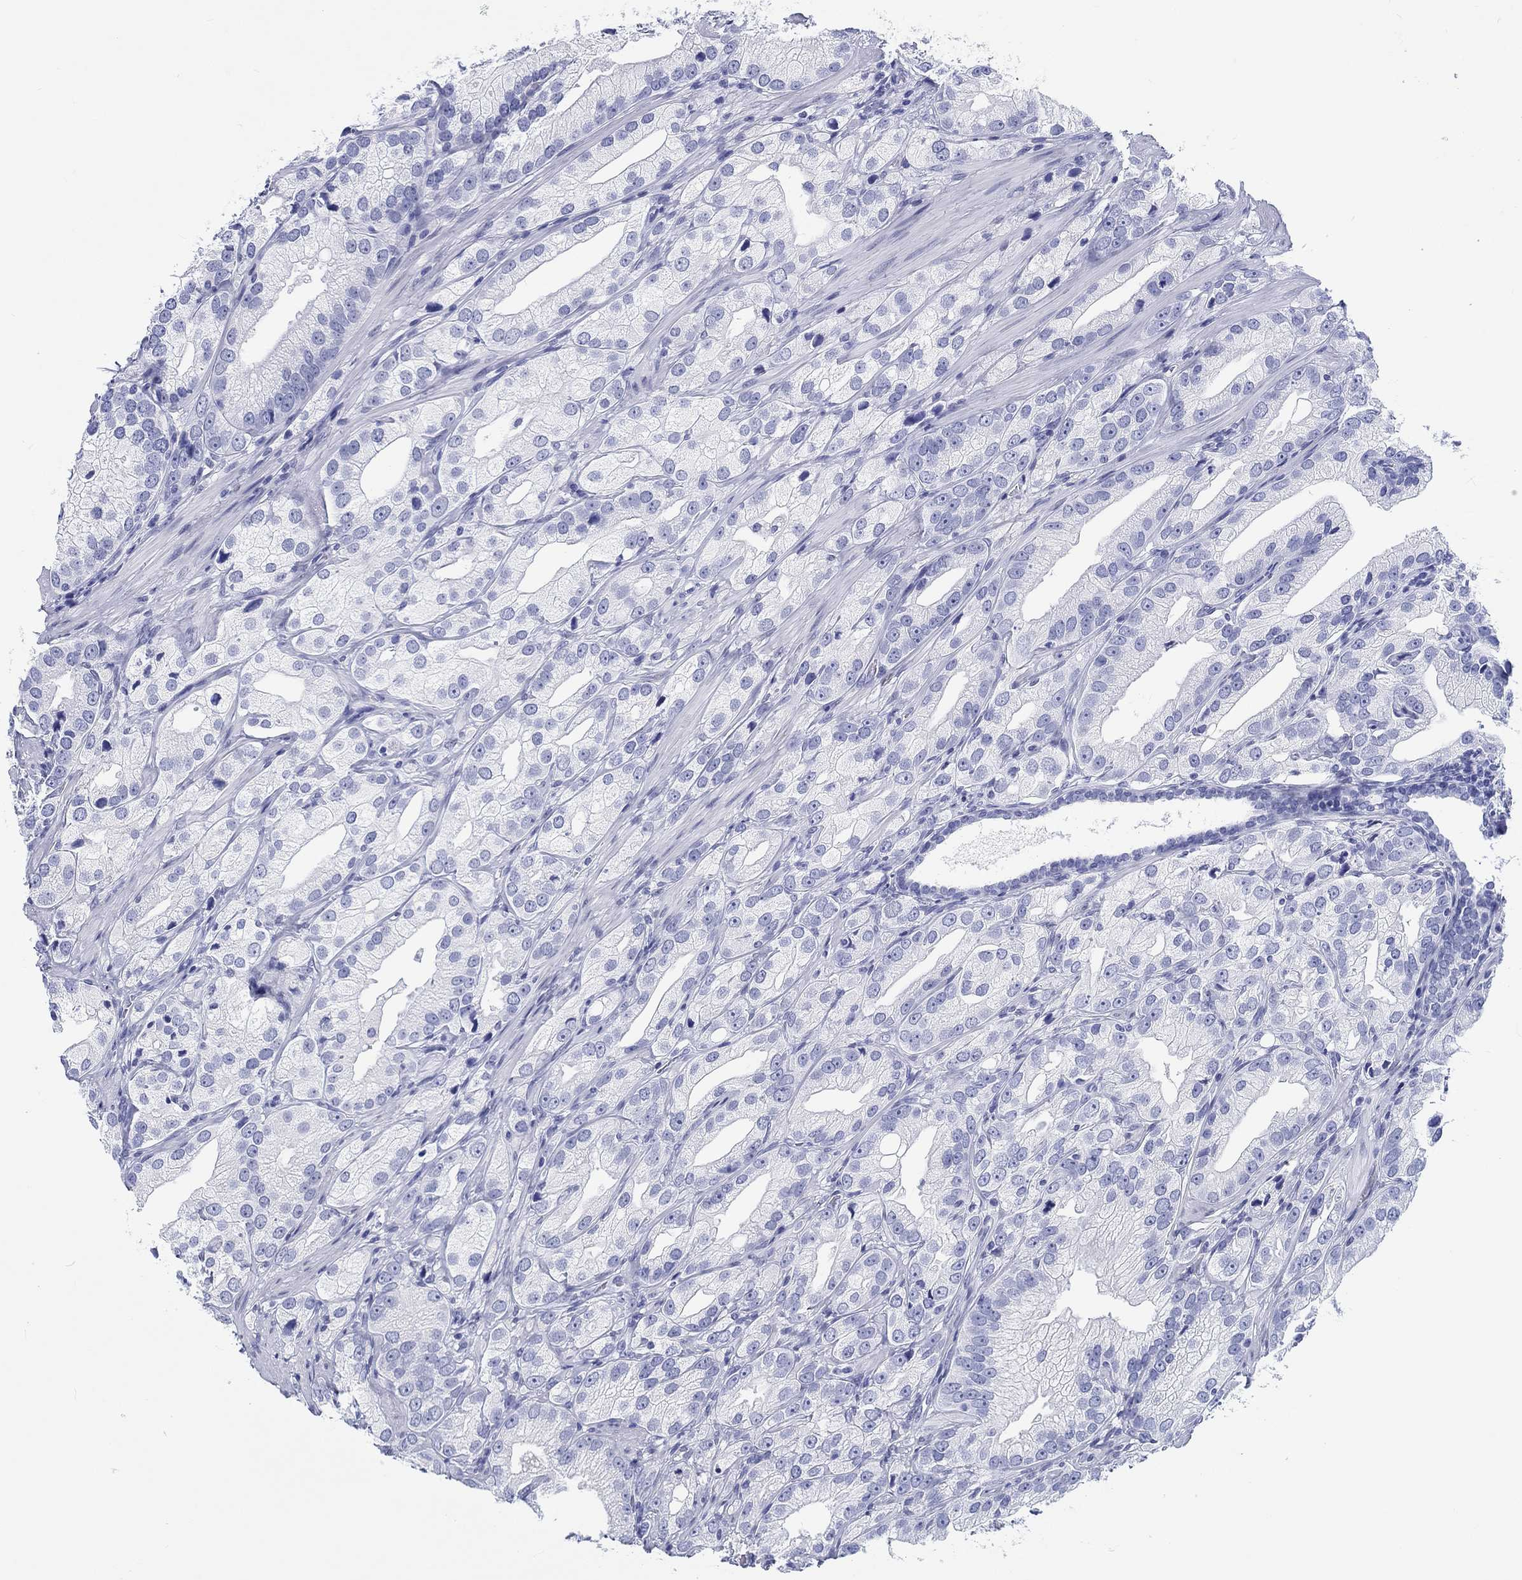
{"staining": {"intensity": "negative", "quantity": "none", "location": "none"}, "tissue": "prostate cancer", "cell_type": "Tumor cells", "image_type": "cancer", "snomed": [{"axis": "morphology", "description": "Adenocarcinoma, High grade"}, {"axis": "topography", "description": "Prostate and seminal vesicle, NOS"}], "caption": "This is an IHC photomicrograph of adenocarcinoma (high-grade) (prostate). There is no staining in tumor cells.", "gene": "H1-1", "patient": {"sex": "male", "age": 62}}